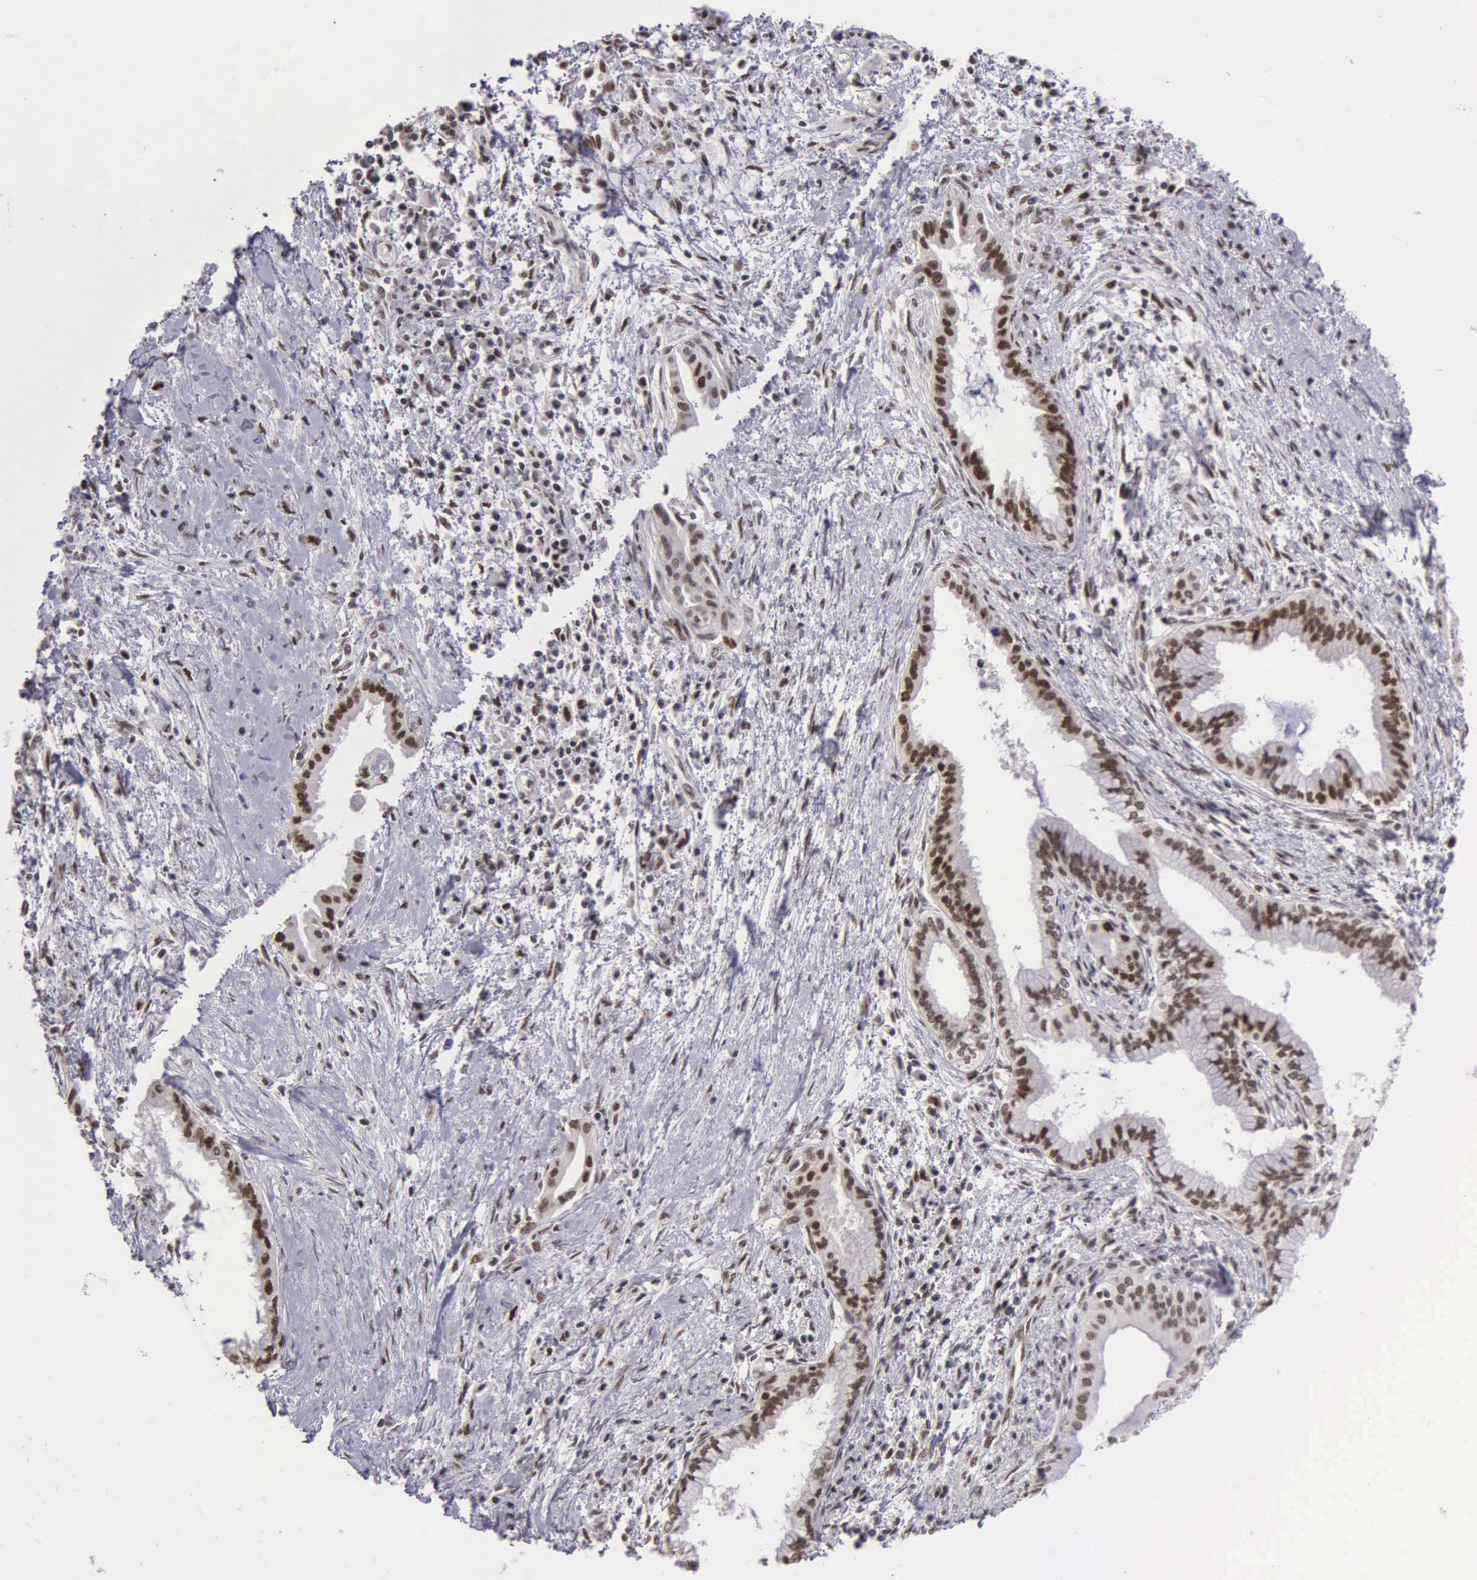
{"staining": {"intensity": "moderate", "quantity": "25%-75%", "location": "nuclear"}, "tissue": "pancreatic cancer", "cell_type": "Tumor cells", "image_type": "cancer", "snomed": [{"axis": "morphology", "description": "Adenocarcinoma, NOS"}, {"axis": "topography", "description": "Pancreas"}], "caption": "There is medium levels of moderate nuclear staining in tumor cells of pancreatic adenocarcinoma, as demonstrated by immunohistochemical staining (brown color).", "gene": "UBR7", "patient": {"sex": "female", "age": 64}}